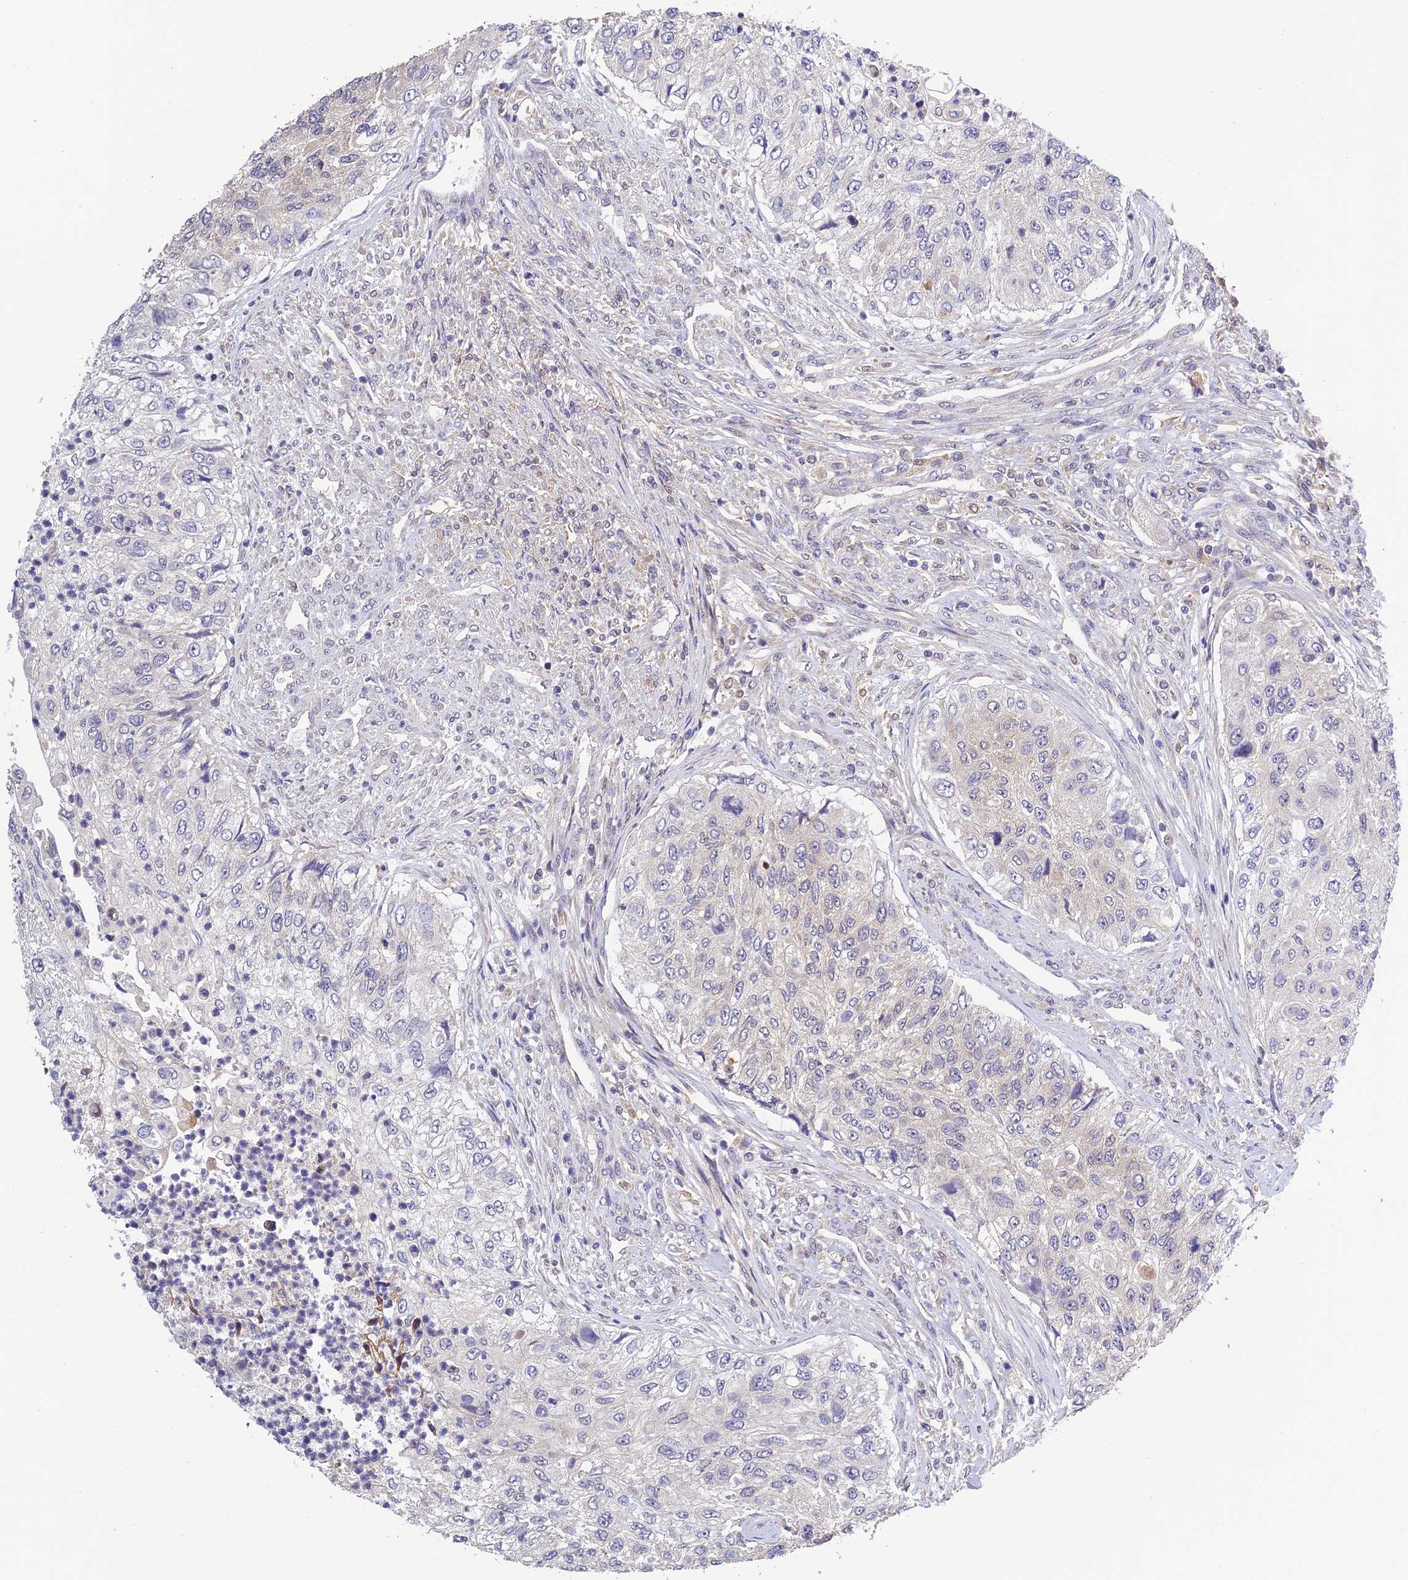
{"staining": {"intensity": "negative", "quantity": "none", "location": "none"}, "tissue": "urothelial cancer", "cell_type": "Tumor cells", "image_type": "cancer", "snomed": [{"axis": "morphology", "description": "Urothelial carcinoma, High grade"}, {"axis": "topography", "description": "Urinary bladder"}], "caption": "Urothelial cancer stained for a protein using immunohistochemistry demonstrates no positivity tumor cells.", "gene": "MNS1", "patient": {"sex": "female", "age": 60}}